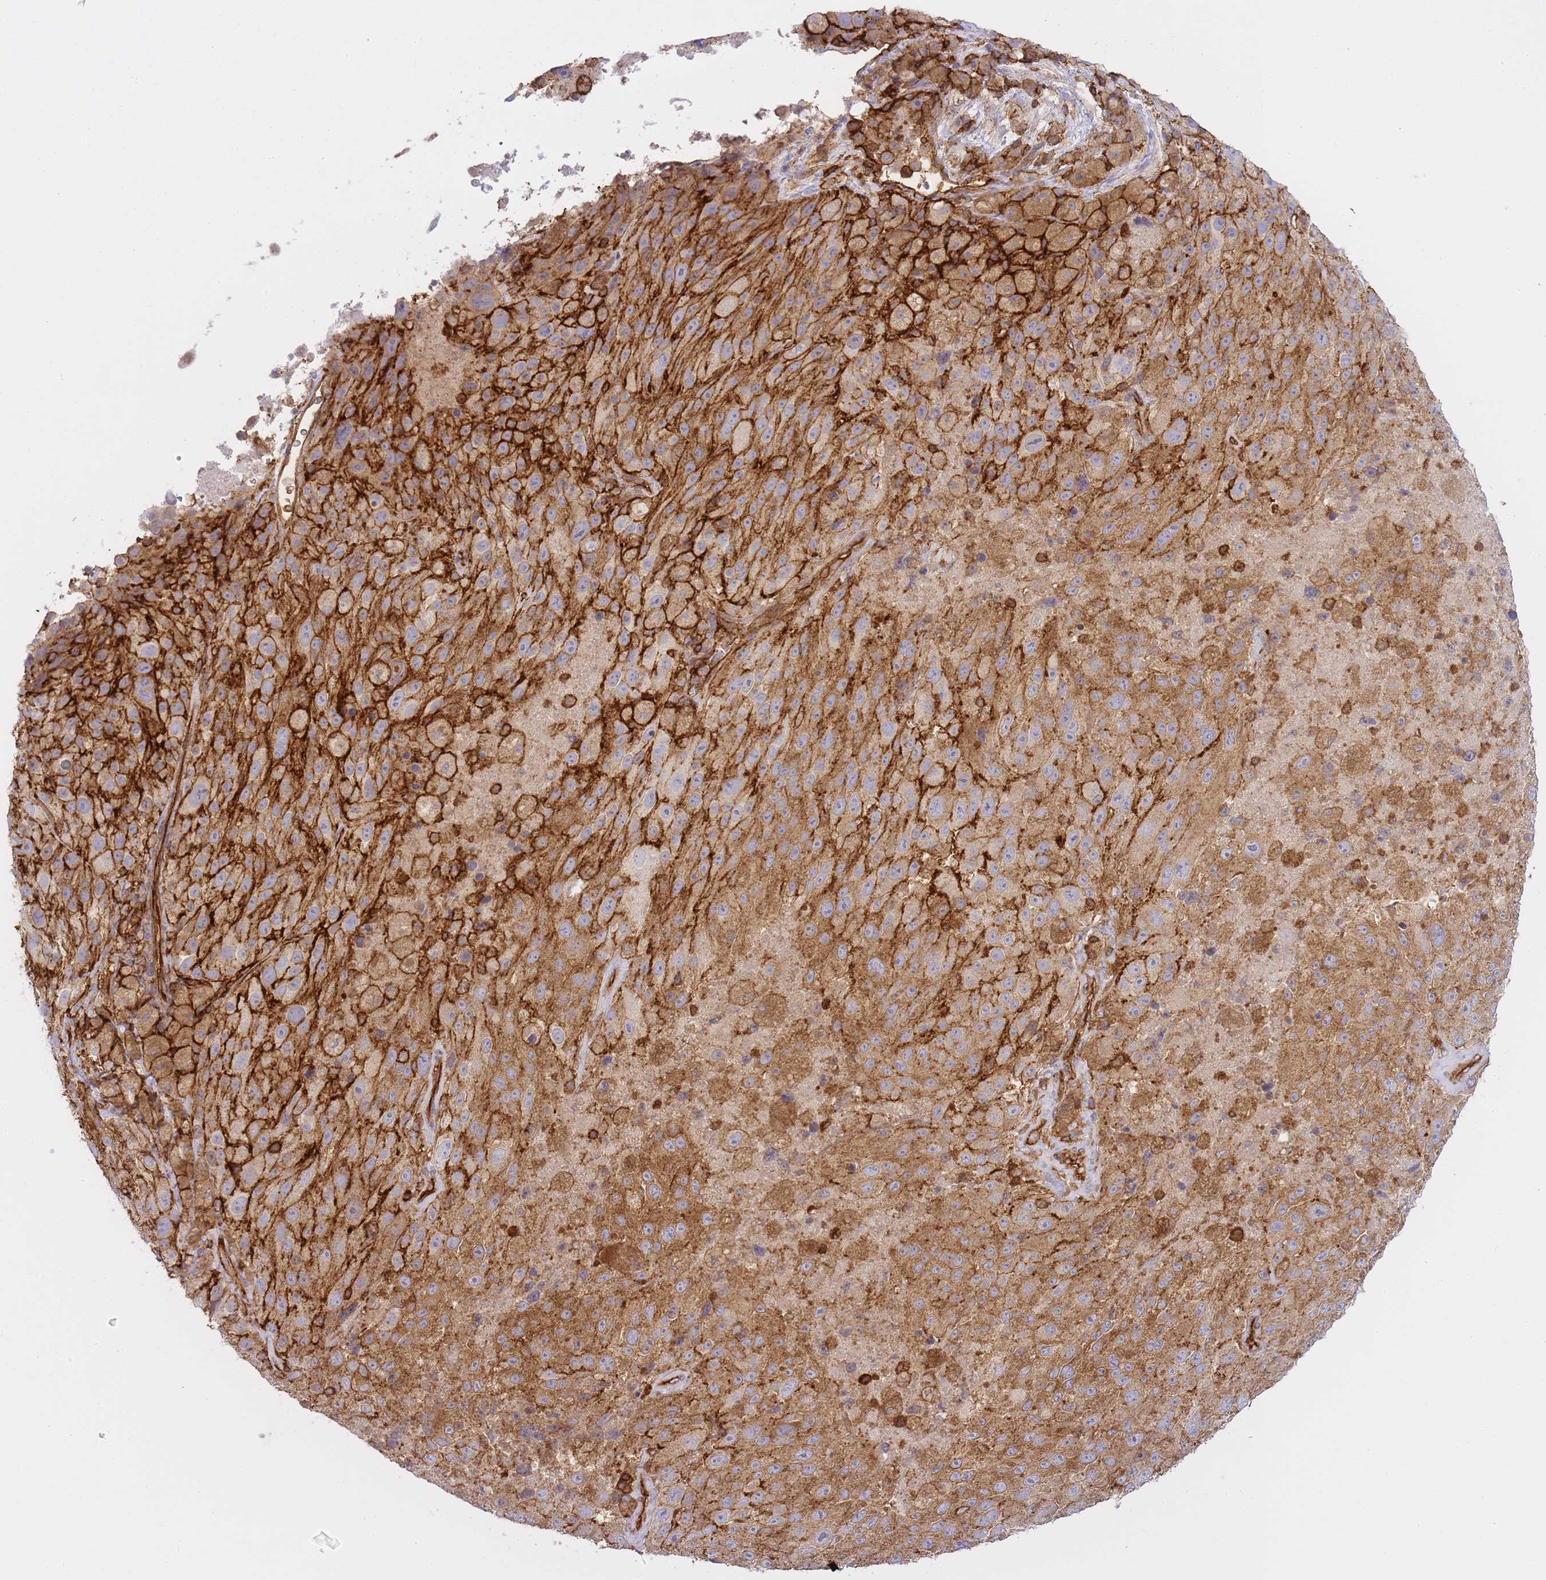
{"staining": {"intensity": "strong", "quantity": ">75%", "location": "cytoplasmic/membranous"}, "tissue": "melanoma", "cell_type": "Tumor cells", "image_type": "cancer", "snomed": [{"axis": "morphology", "description": "Malignant melanoma, Metastatic site"}, {"axis": "topography", "description": "Lymph node"}], "caption": "Tumor cells demonstrate high levels of strong cytoplasmic/membranous staining in about >75% of cells in human malignant melanoma (metastatic site).", "gene": "MSN", "patient": {"sex": "male", "age": 62}}